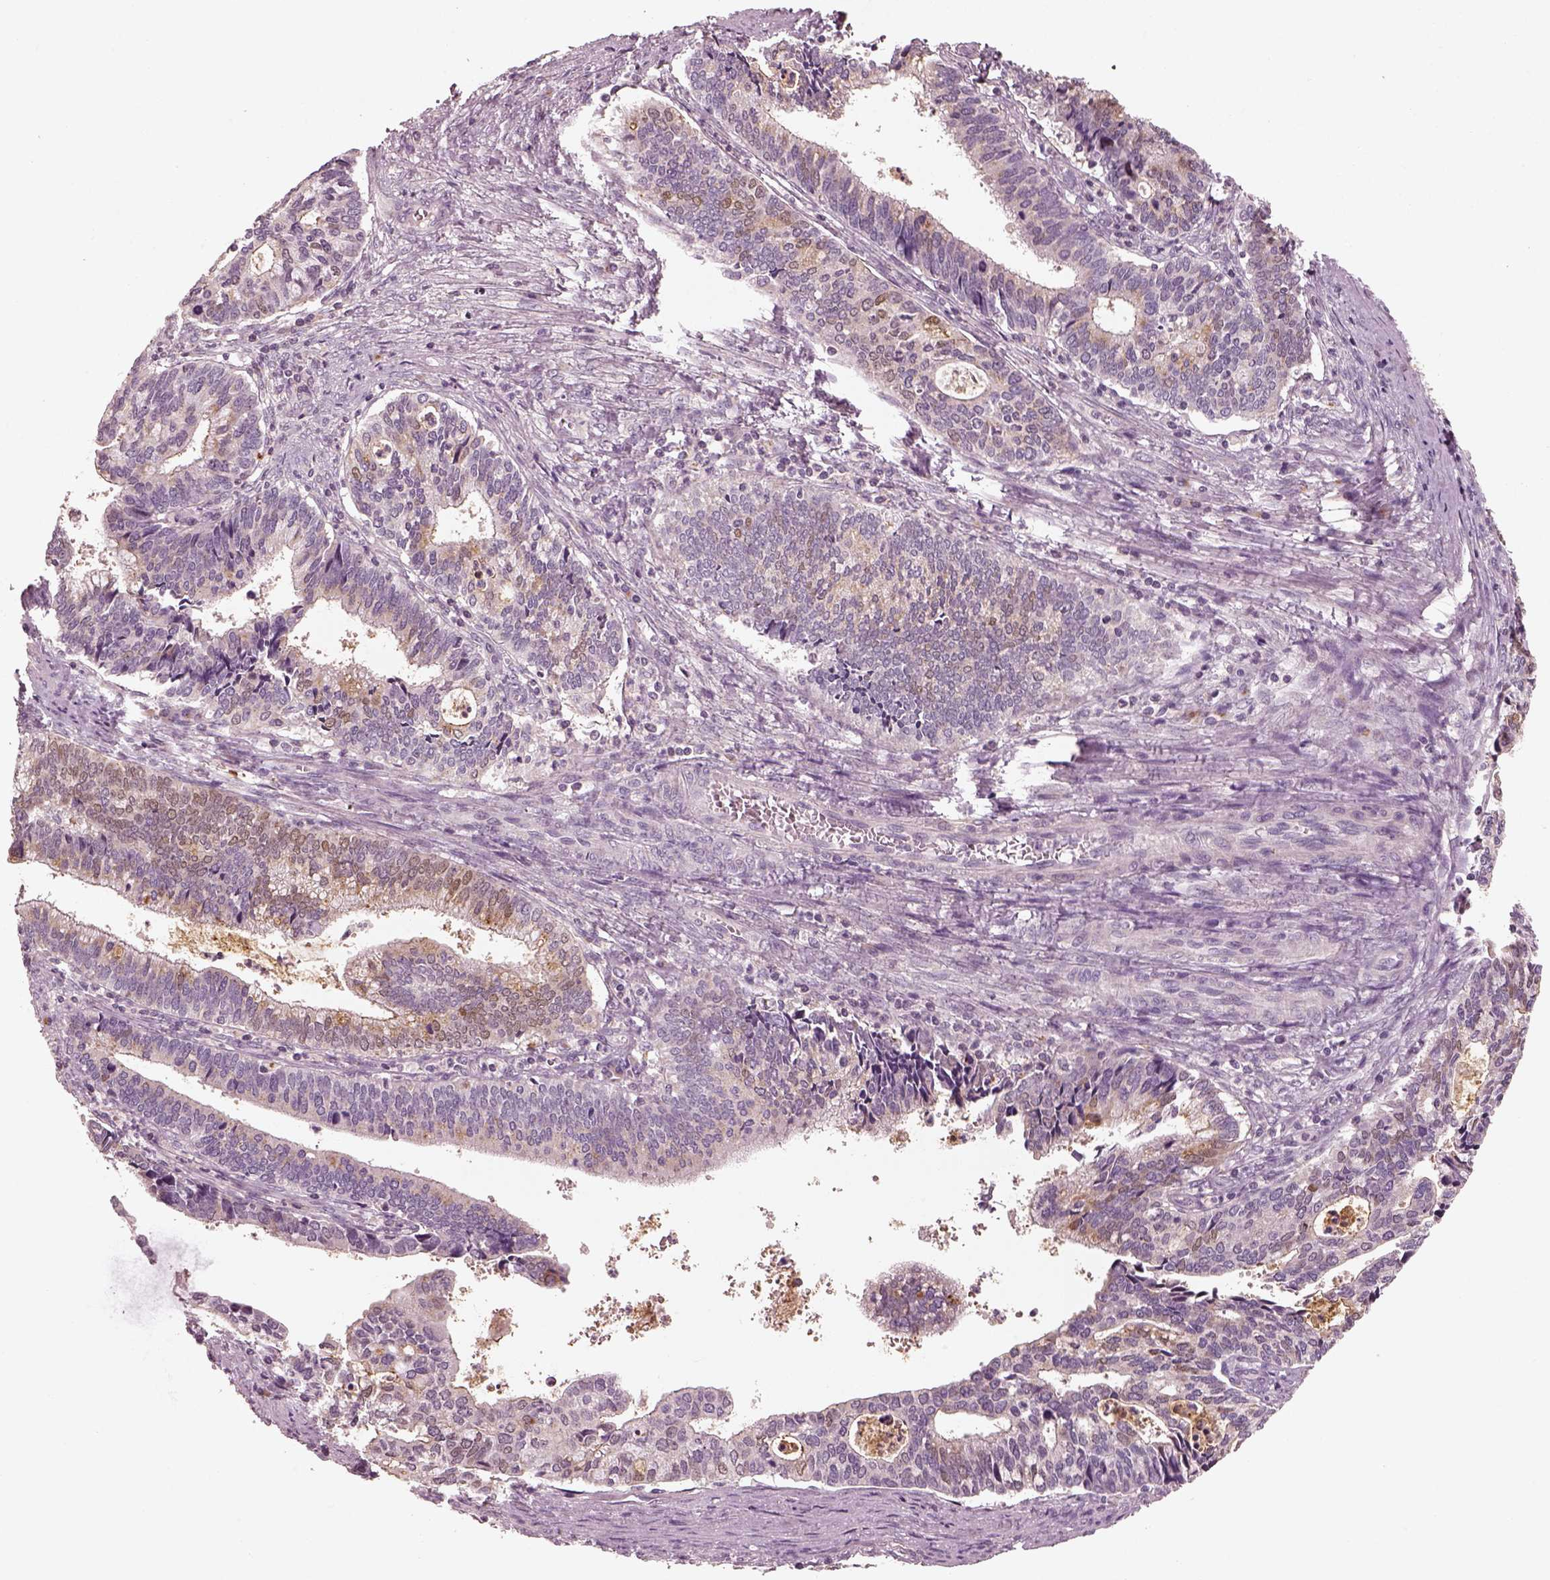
{"staining": {"intensity": "weak", "quantity": "25%-75%", "location": "cytoplasmic/membranous,nuclear"}, "tissue": "cervical cancer", "cell_type": "Tumor cells", "image_type": "cancer", "snomed": [{"axis": "morphology", "description": "Adenocarcinoma, NOS"}, {"axis": "topography", "description": "Cervix"}], "caption": "Immunohistochemistry image of cervical cancer (adenocarcinoma) stained for a protein (brown), which exhibits low levels of weak cytoplasmic/membranous and nuclear staining in about 25%-75% of tumor cells.", "gene": "SDCBP2", "patient": {"sex": "female", "age": 42}}